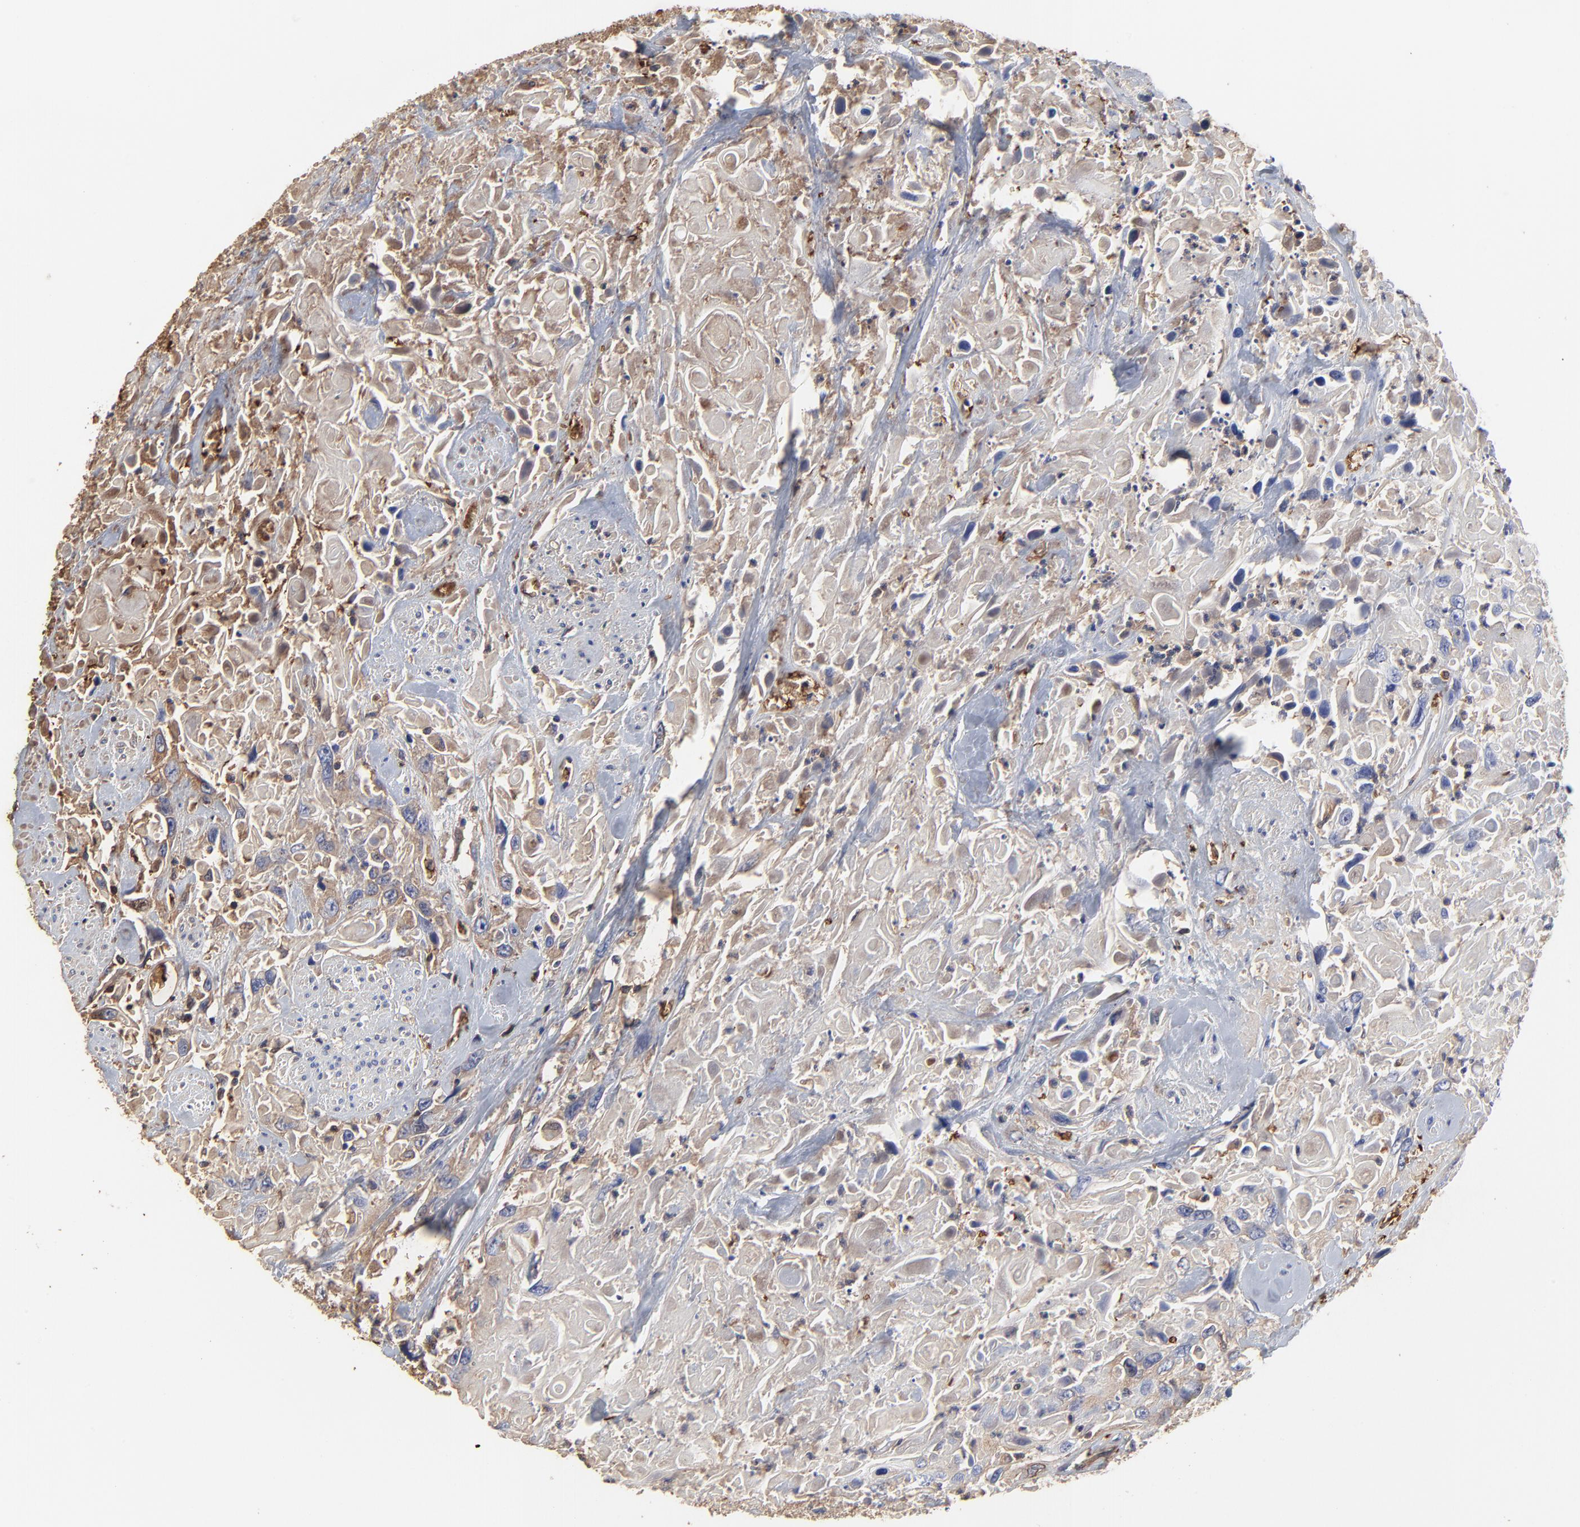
{"staining": {"intensity": "negative", "quantity": "none", "location": "none"}, "tissue": "urothelial cancer", "cell_type": "Tumor cells", "image_type": "cancer", "snomed": [{"axis": "morphology", "description": "Urothelial carcinoma, High grade"}, {"axis": "topography", "description": "Urinary bladder"}], "caption": "Immunohistochemical staining of urothelial cancer displays no significant expression in tumor cells.", "gene": "PAG1", "patient": {"sex": "female", "age": 84}}